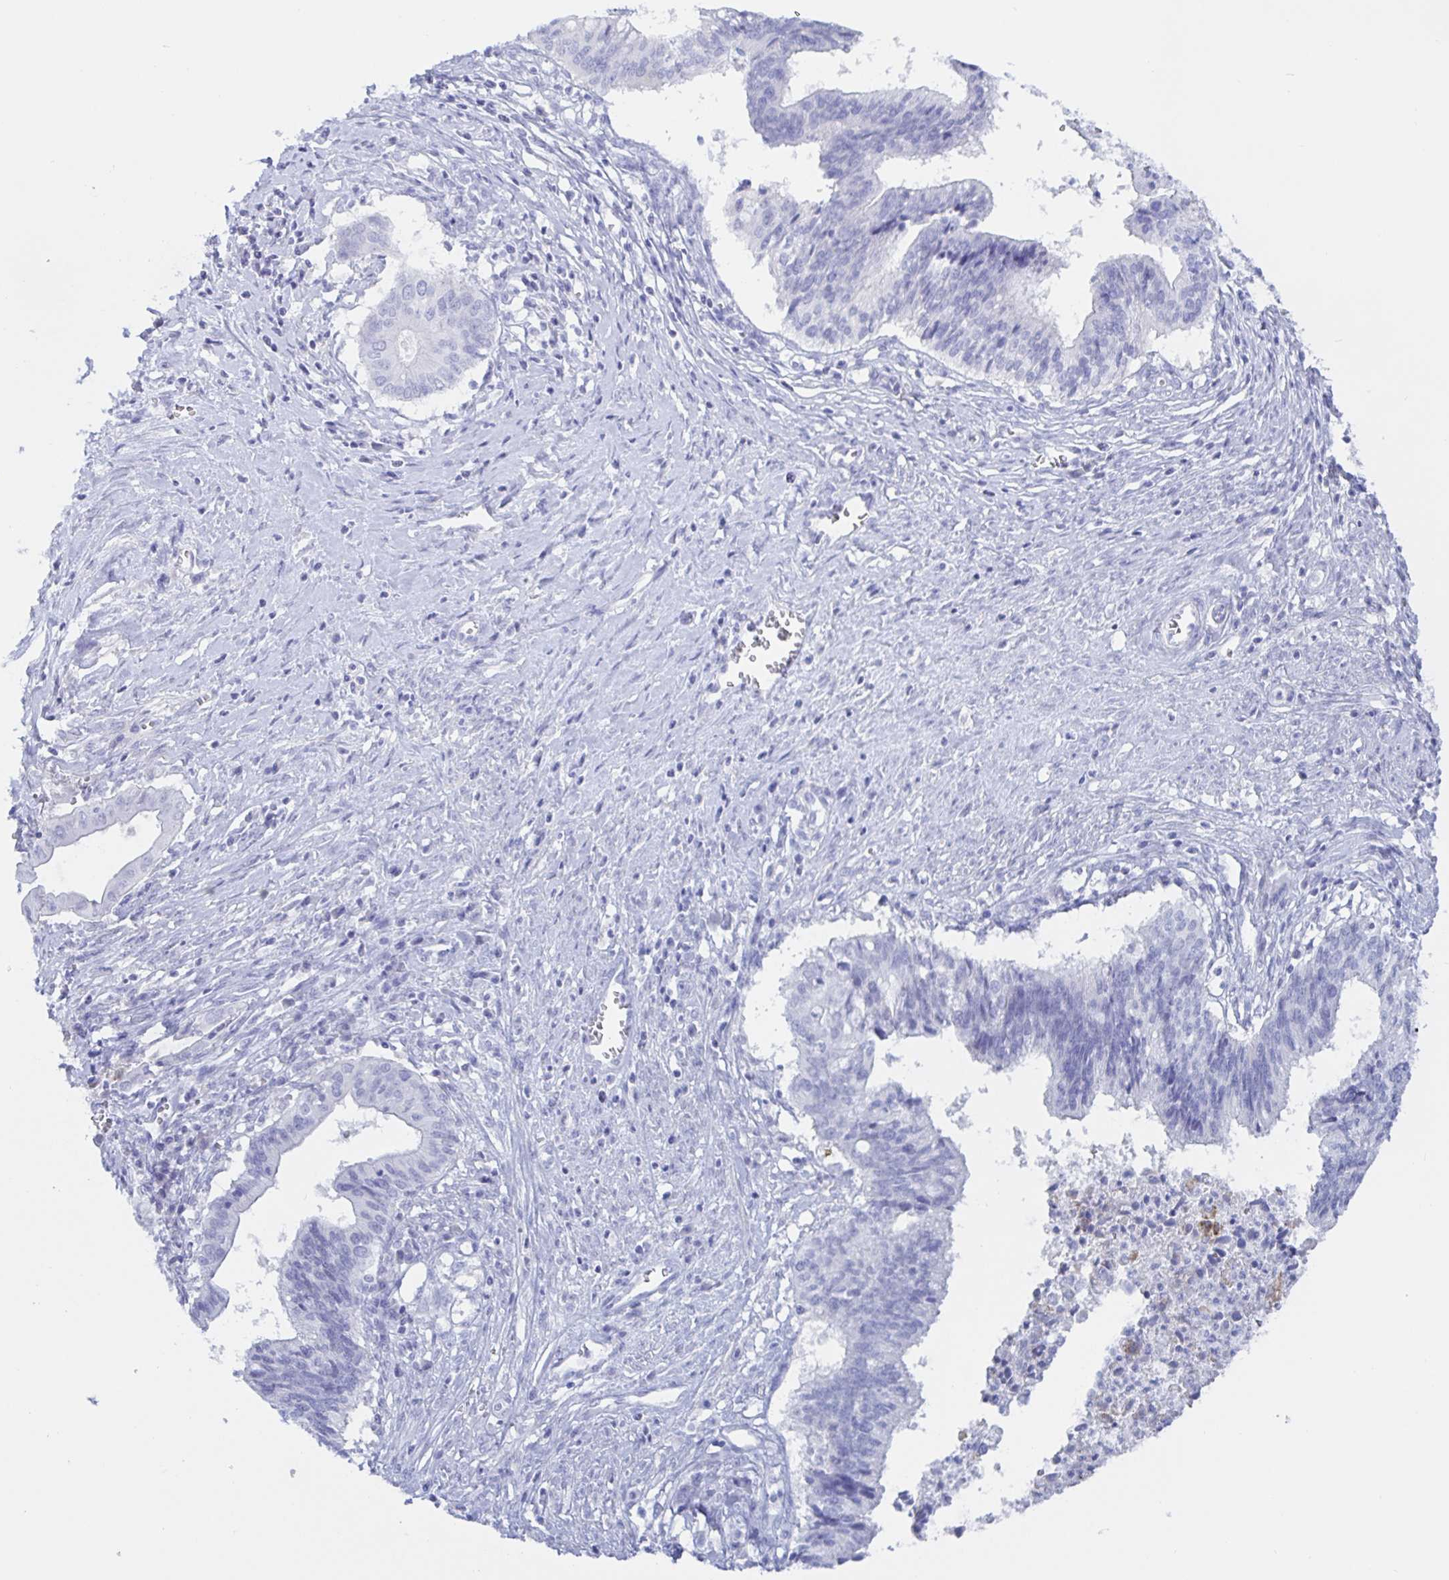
{"staining": {"intensity": "negative", "quantity": "none", "location": "none"}, "tissue": "cervical cancer", "cell_type": "Tumor cells", "image_type": "cancer", "snomed": [{"axis": "morphology", "description": "Adenocarcinoma, NOS"}, {"axis": "topography", "description": "Cervix"}], "caption": "DAB (3,3'-diaminobenzidine) immunohistochemical staining of cervical cancer (adenocarcinoma) reveals no significant positivity in tumor cells. The staining was performed using DAB to visualize the protein expression in brown, while the nuclei were stained in blue with hematoxylin (Magnification: 20x).", "gene": "KCNH6", "patient": {"sex": "female", "age": 44}}